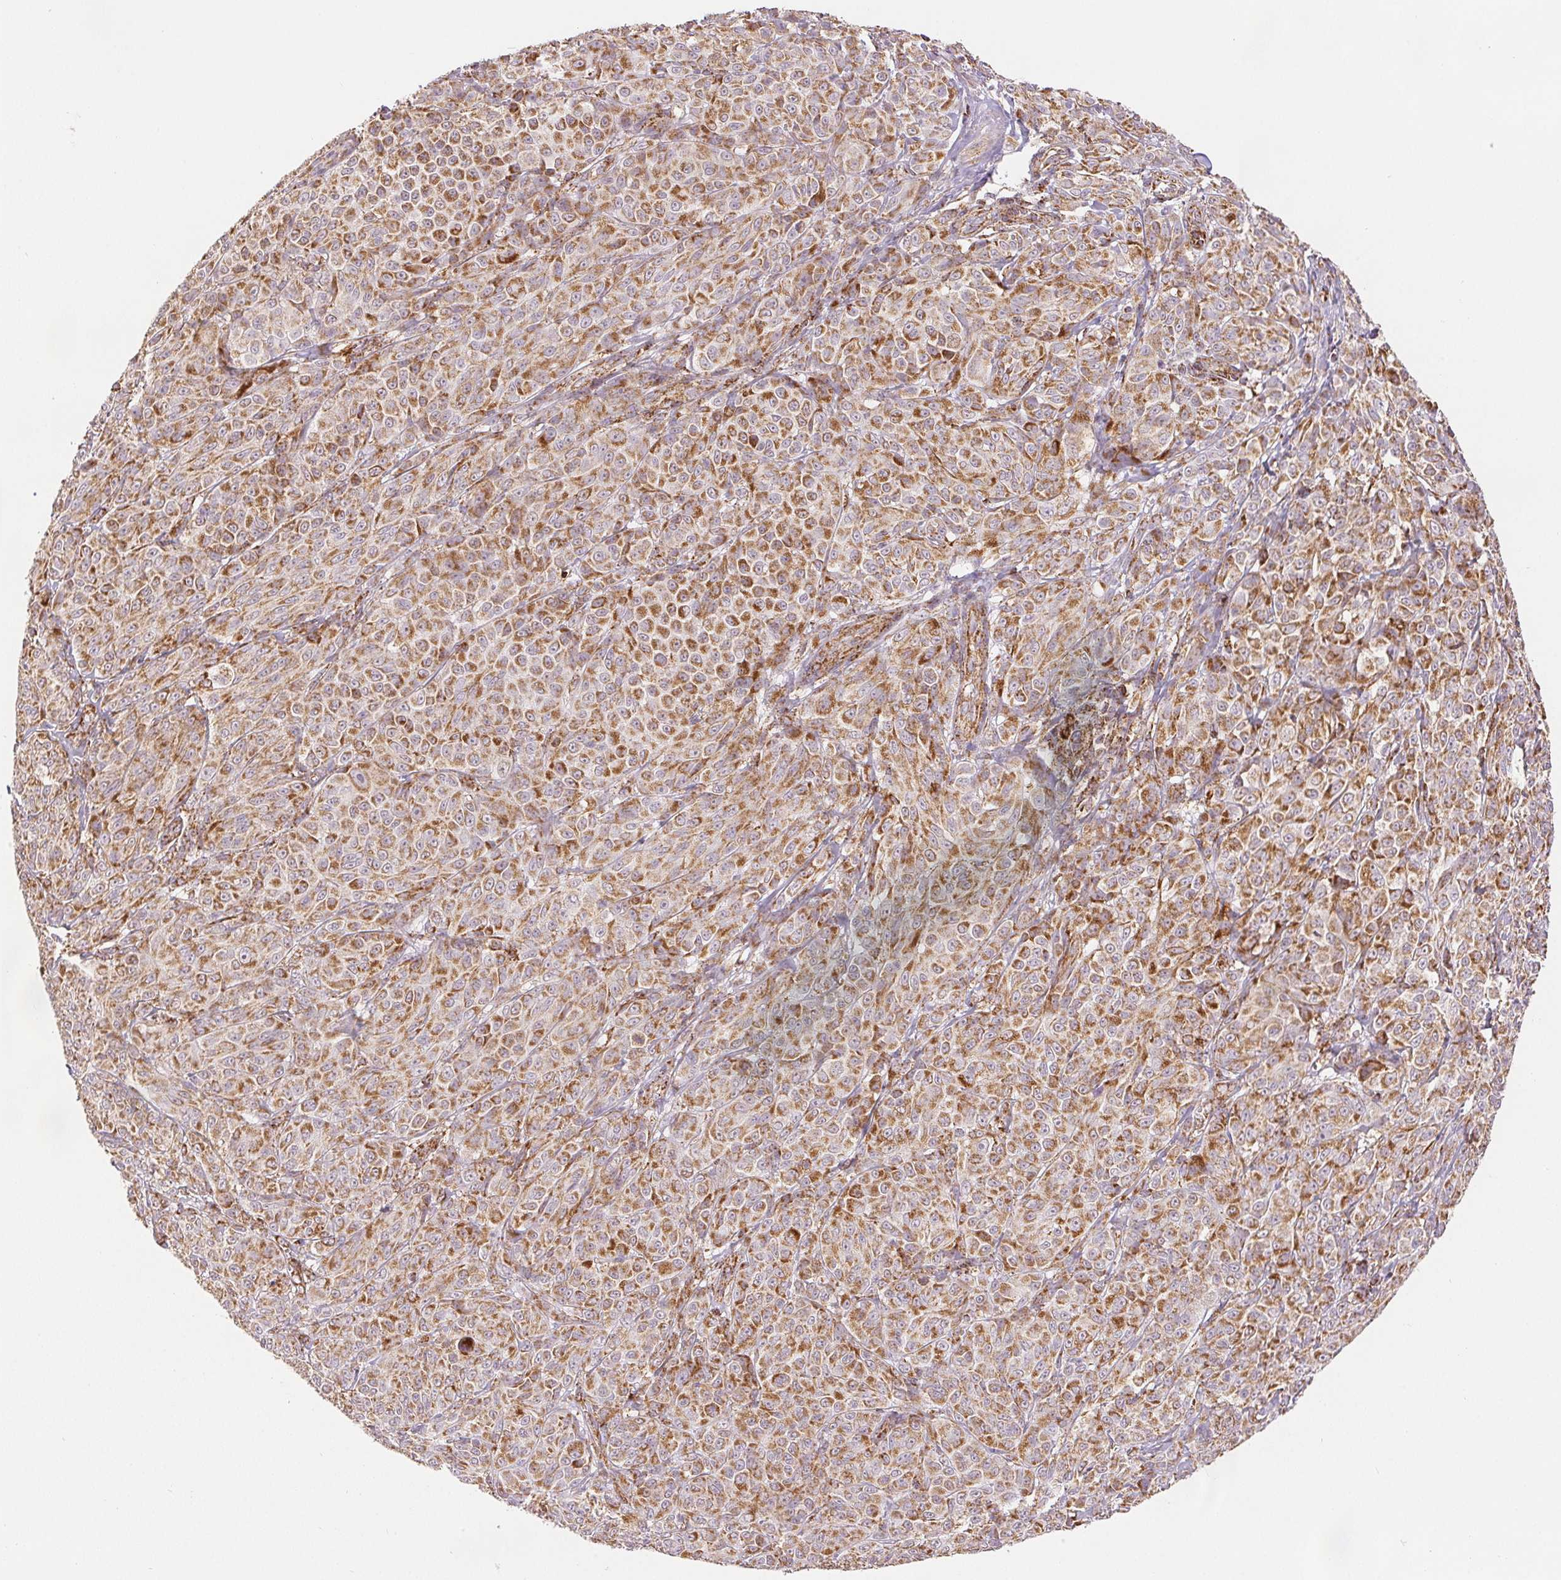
{"staining": {"intensity": "moderate", "quantity": ">75%", "location": "cytoplasmic/membranous"}, "tissue": "melanoma", "cell_type": "Tumor cells", "image_type": "cancer", "snomed": [{"axis": "morphology", "description": "Malignant melanoma, NOS"}, {"axis": "topography", "description": "Skin"}], "caption": "Malignant melanoma tissue shows moderate cytoplasmic/membranous staining in approximately >75% of tumor cells, visualized by immunohistochemistry.", "gene": "SDHB", "patient": {"sex": "male", "age": 89}}